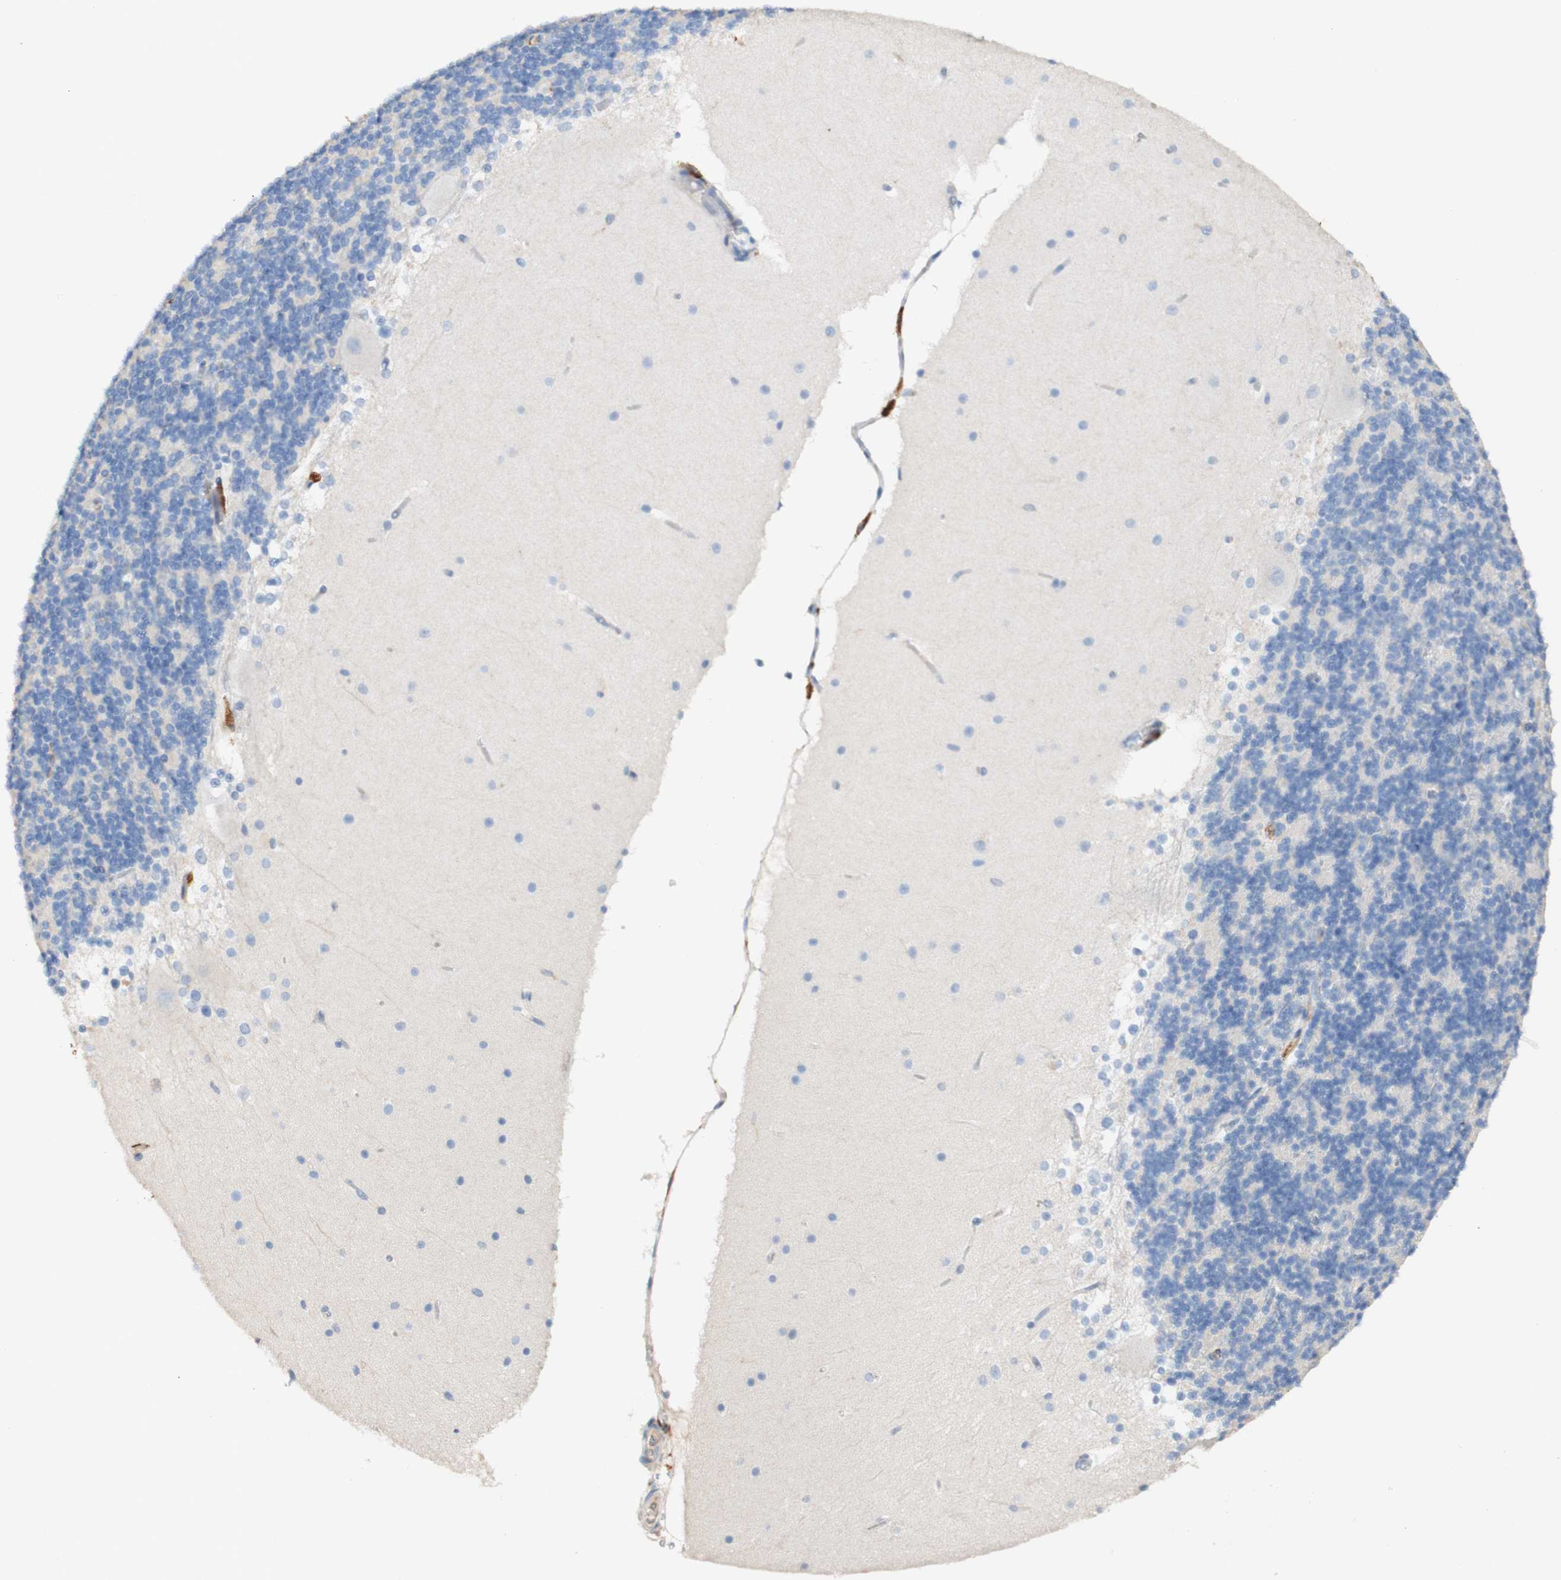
{"staining": {"intensity": "negative", "quantity": "none", "location": "none"}, "tissue": "cerebellum", "cell_type": "Cells in granular layer", "image_type": "normal", "snomed": [{"axis": "morphology", "description": "Normal tissue, NOS"}, {"axis": "topography", "description": "Cerebellum"}], "caption": "This is a photomicrograph of immunohistochemistry staining of benign cerebellum, which shows no positivity in cells in granular layer. (Brightfield microscopy of DAB immunohistochemistry at high magnification).", "gene": "FCGRT", "patient": {"sex": "female", "age": 19}}